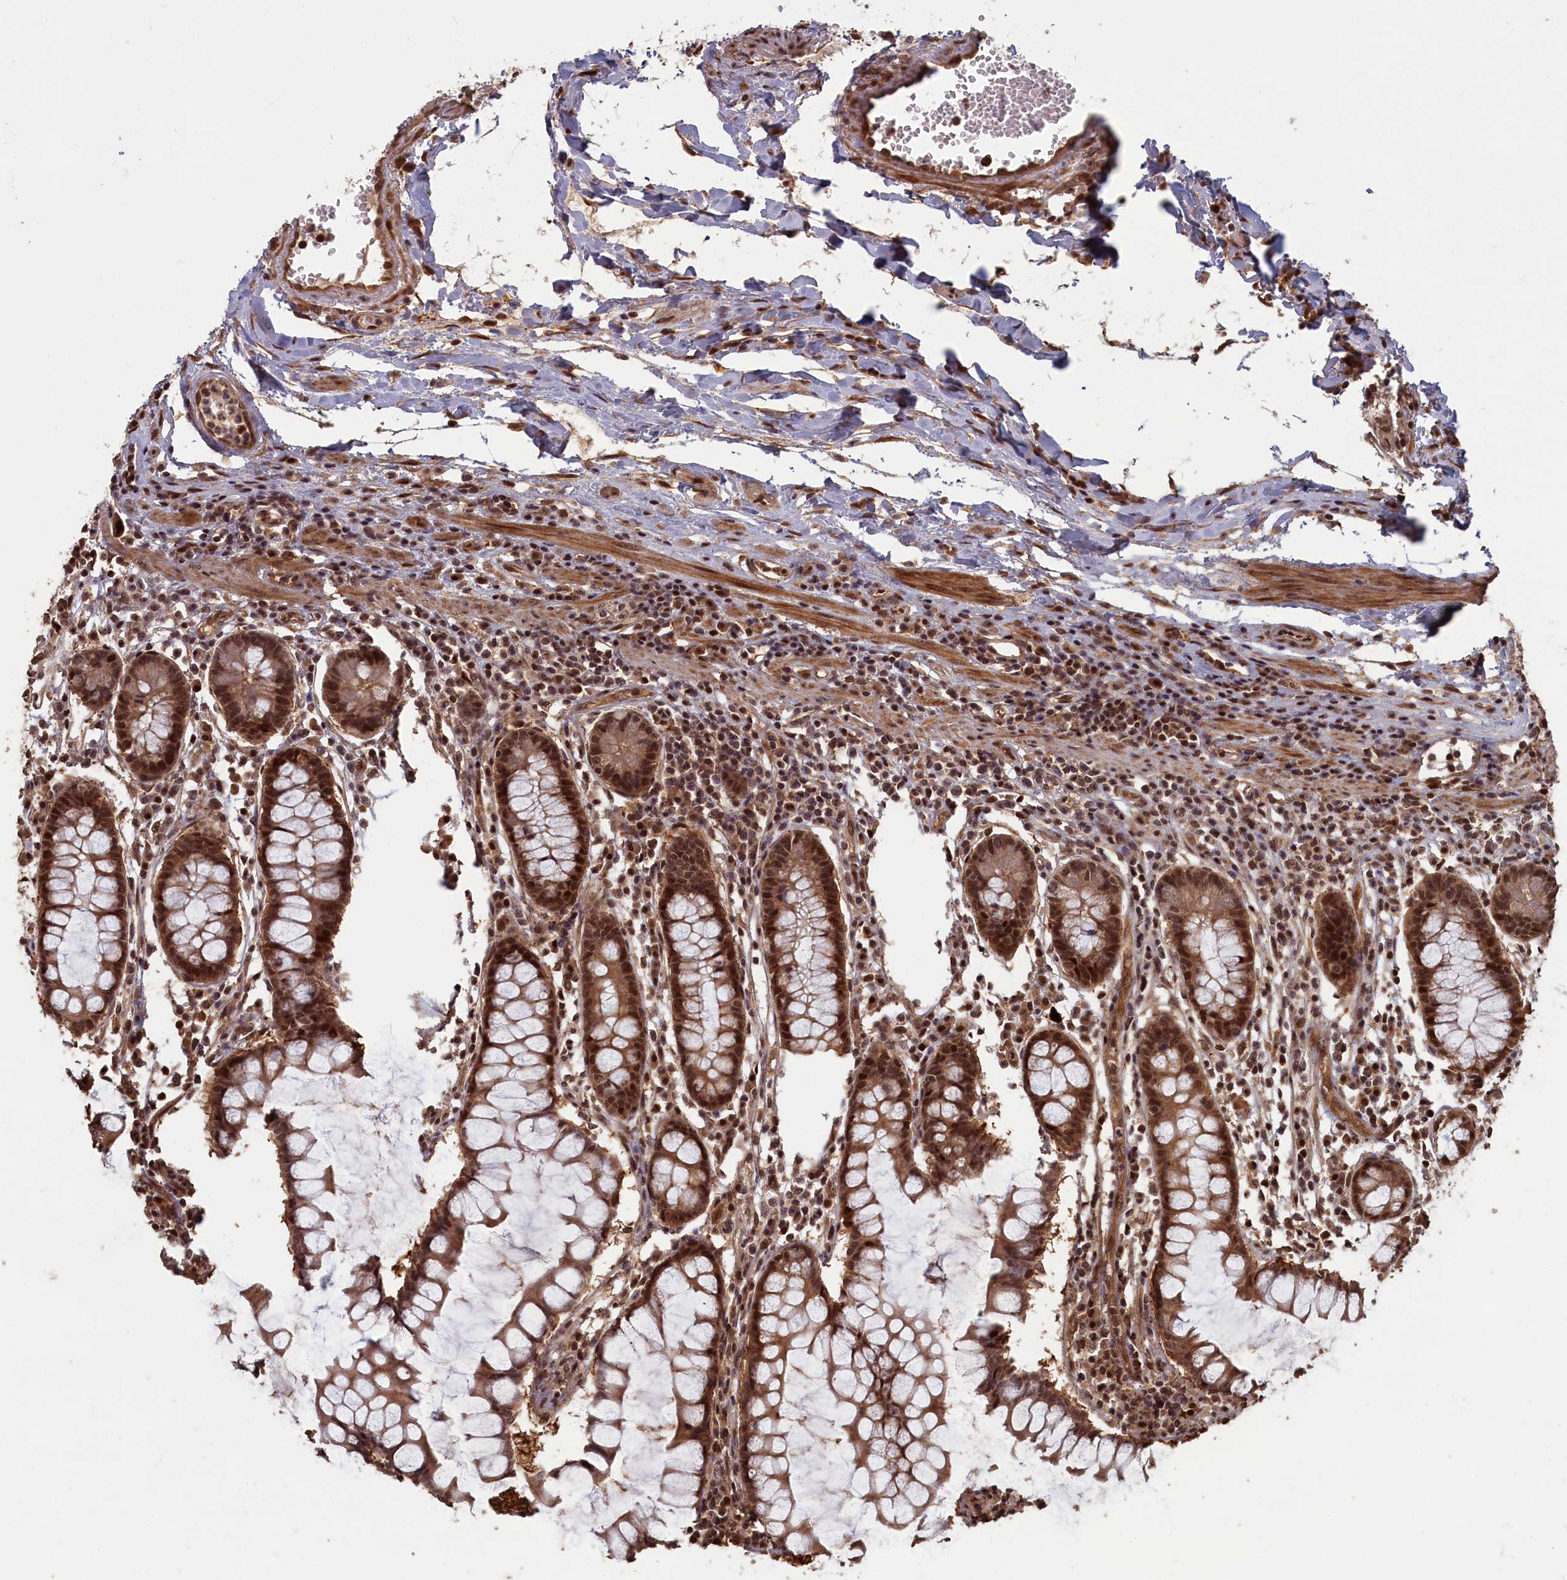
{"staining": {"intensity": "strong", "quantity": ">75%", "location": "cytoplasmic/membranous,nuclear"}, "tissue": "colon", "cell_type": "Endothelial cells", "image_type": "normal", "snomed": [{"axis": "morphology", "description": "Normal tissue, NOS"}, {"axis": "morphology", "description": "Adenocarcinoma, NOS"}, {"axis": "topography", "description": "Colon"}], "caption": "Unremarkable colon displays strong cytoplasmic/membranous,nuclear positivity in approximately >75% of endothelial cells, visualized by immunohistochemistry.", "gene": "HIF3A", "patient": {"sex": "female", "age": 55}}